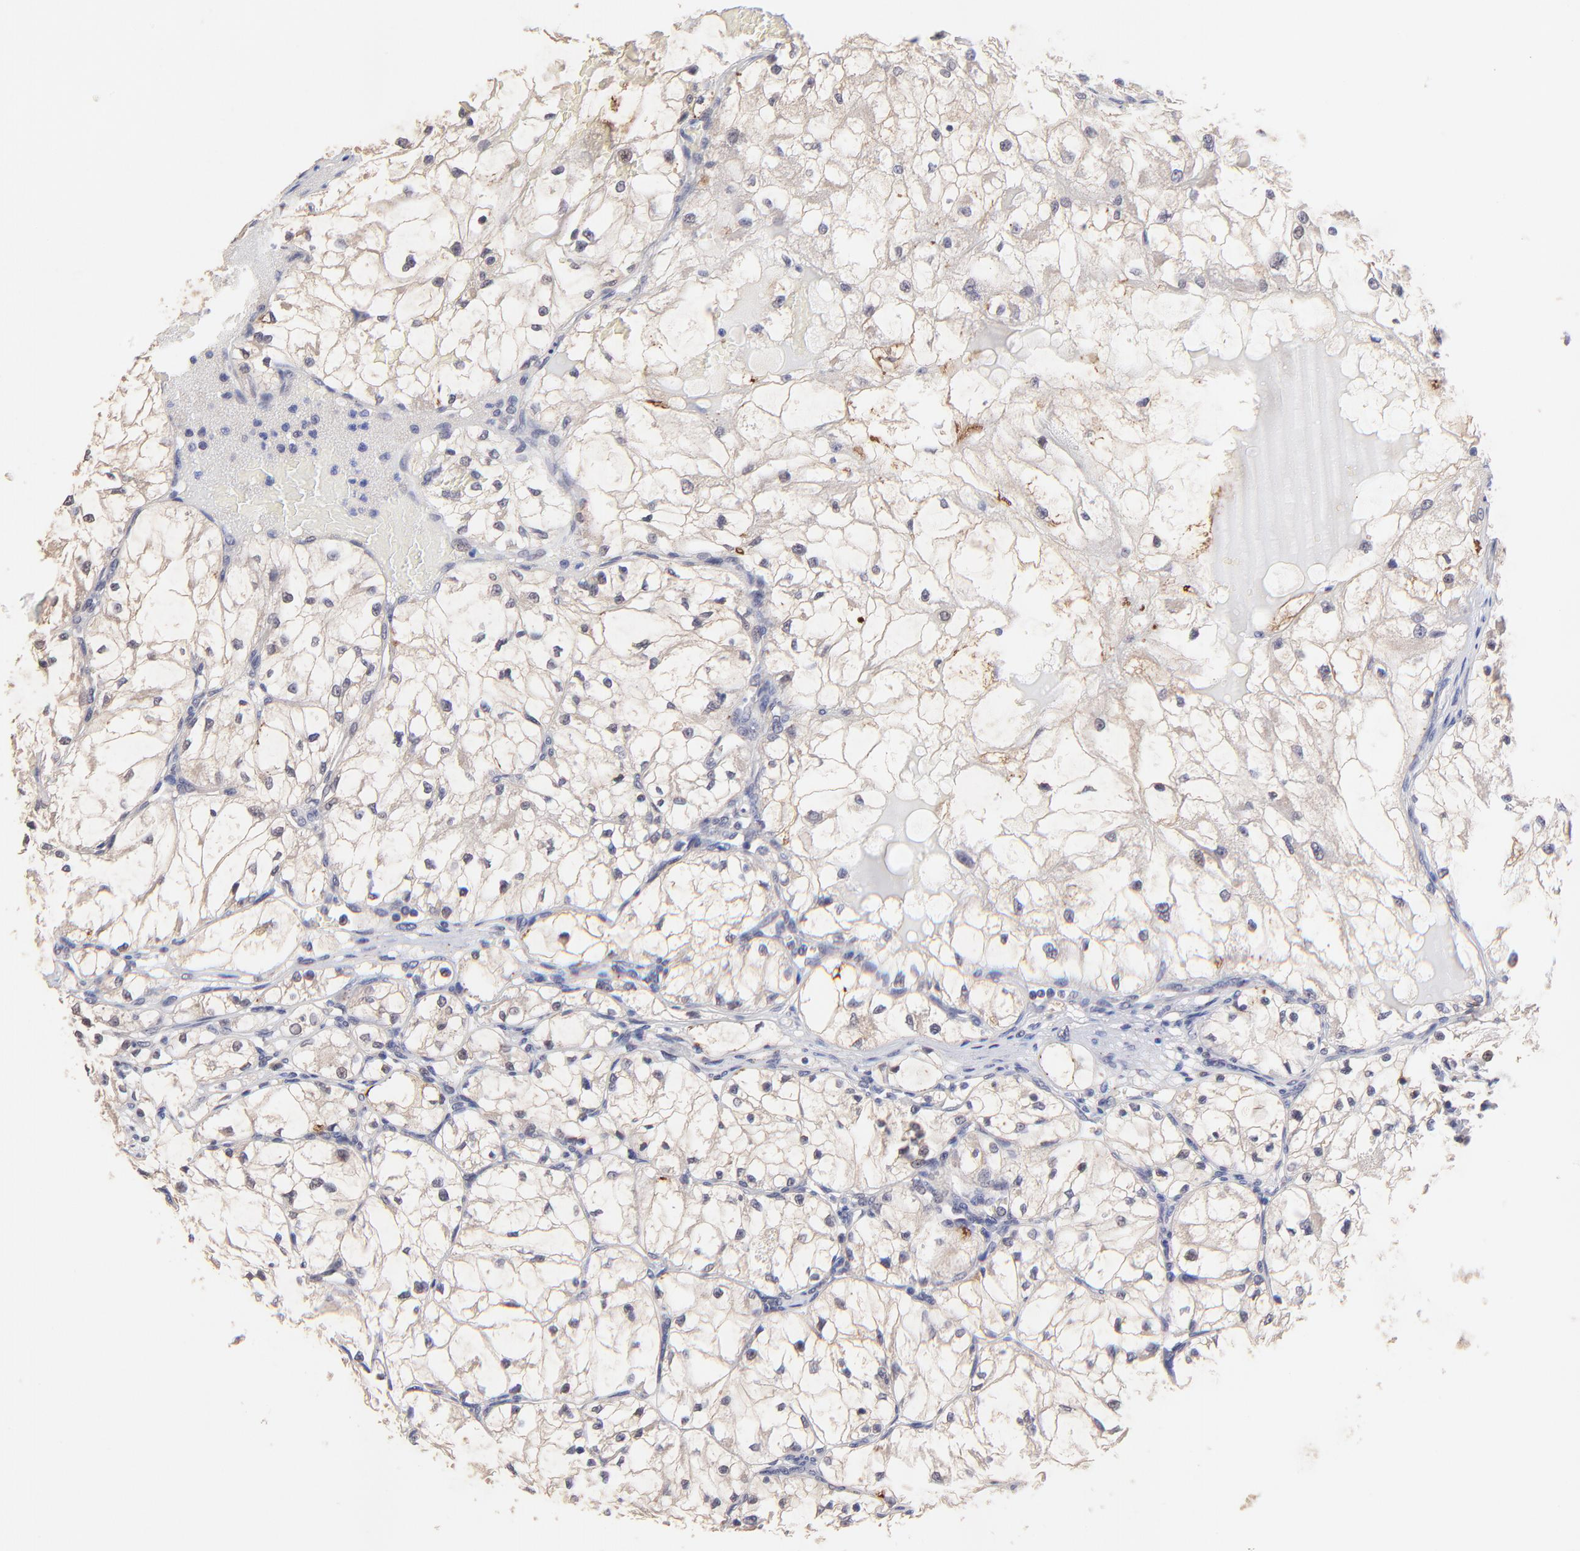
{"staining": {"intensity": "weak", "quantity": ">75%", "location": "cytoplasmic/membranous"}, "tissue": "renal cancer", "cell_type": "Tumor cells", "image_type": "cancer", "snomed": [{"axis": "morphology", "description": "Adenocarcinoma, NOS"}, {"axis": "topography", "description": "Kidney"}], "caption": "Immunohistochemistry (IHC) (DAB (3,3'-diaminobenzidine)) staining of adenocarcinoma (renal) shows weak cytoplasmic/membranous protein expression in about >75% of tumor cells.", "gene": "ZNF747", "patient": {"sex": "male", "age": 61}}